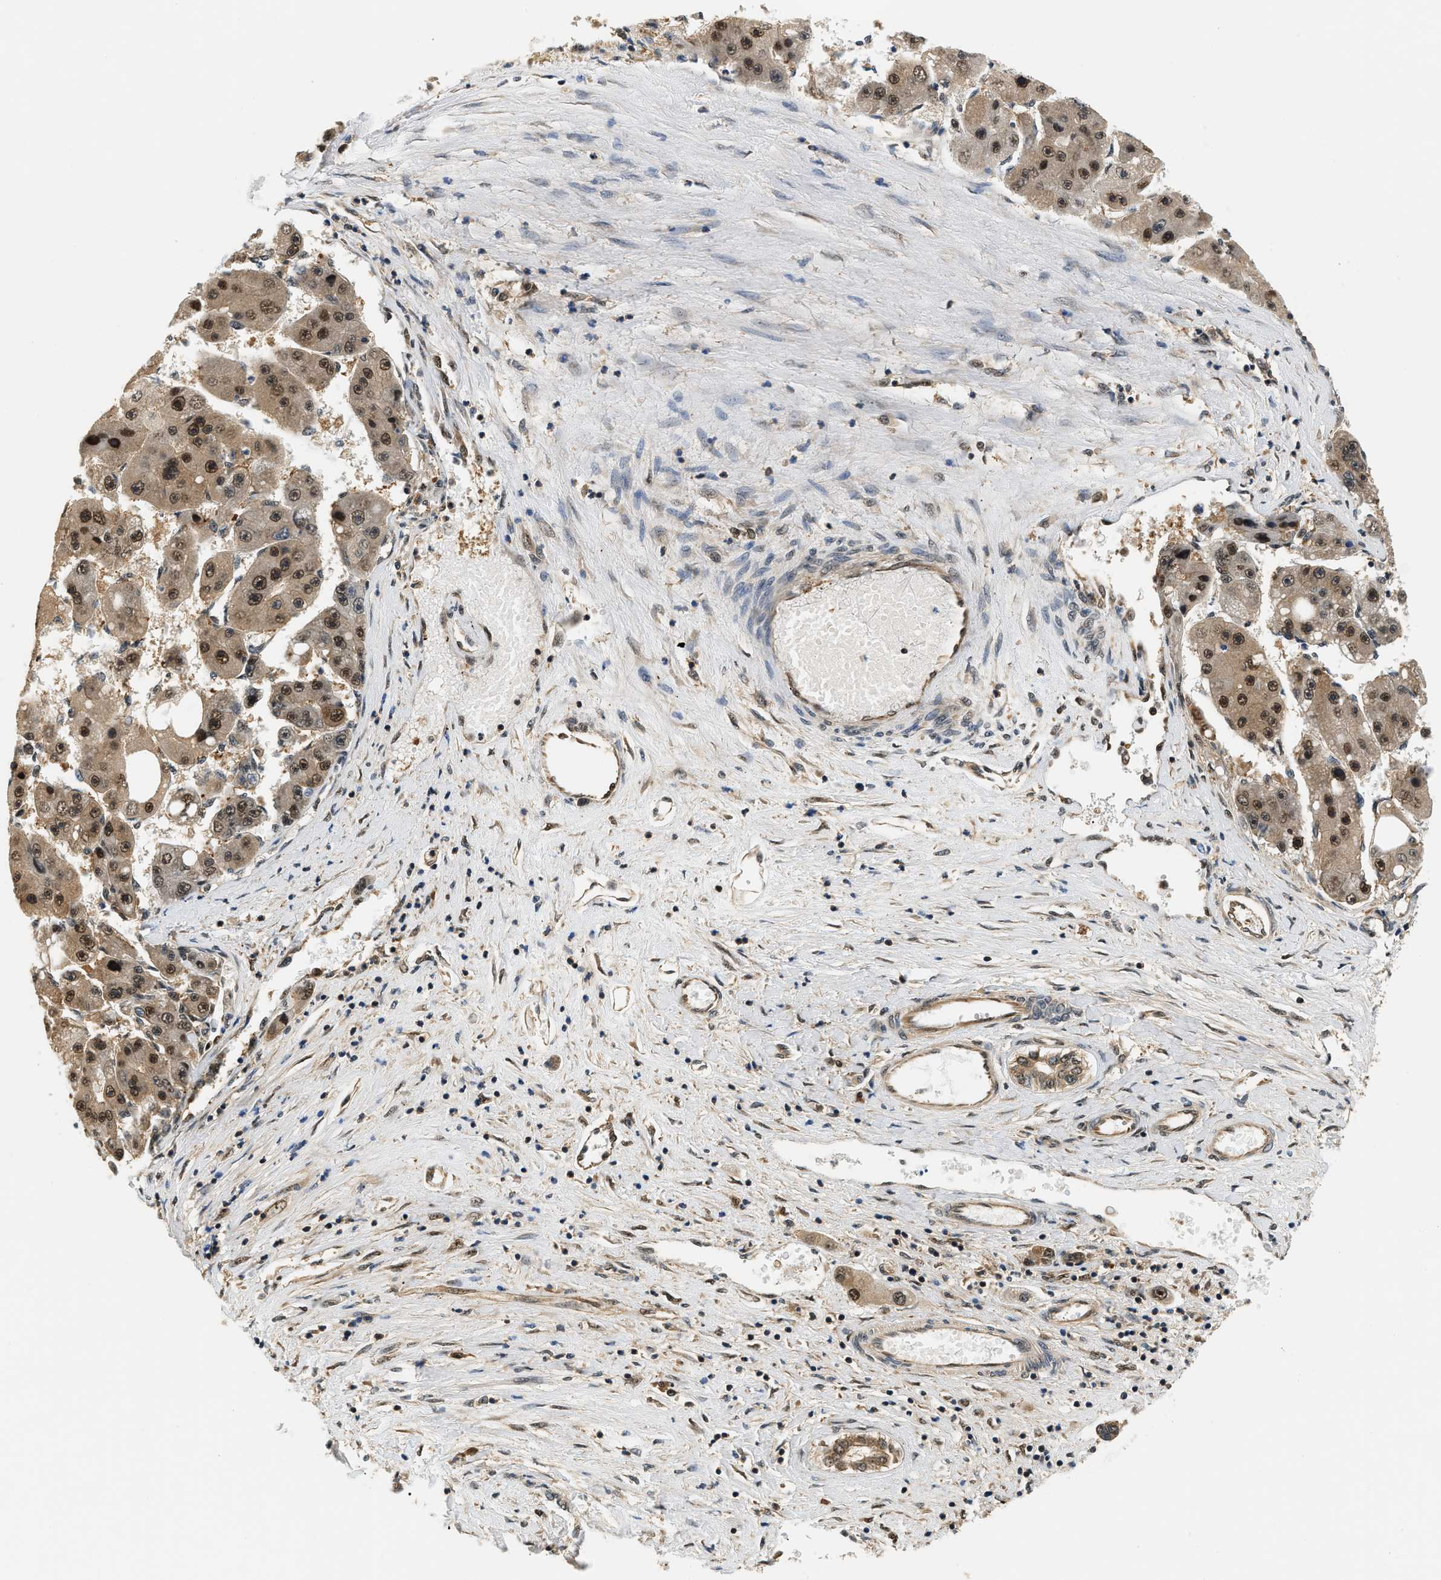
{"staining": {"intensity": "strong", "quantity": ">75%", "location": "cytoplasmic/membranous,nuclear"}, "tissue": "liver cancer", "cell_type": "Tumor cells", "image_type": "cancer", "snomed": [{"axis": "morphology", "description": "Carcinoma, Hepatocellular, NOS"}, {"axis": "topography", "description": "Liver"}], "caption": "Approximately >75% of tumor cells in human hepatocellular carcinoma (liver) reveal strong cytoplasmic/membranous and nuclear protein positivity as visualized by brown immunohistochemical staining.", "gene": "PSMD3", "patient": {"sex": "female", "age": 61}}